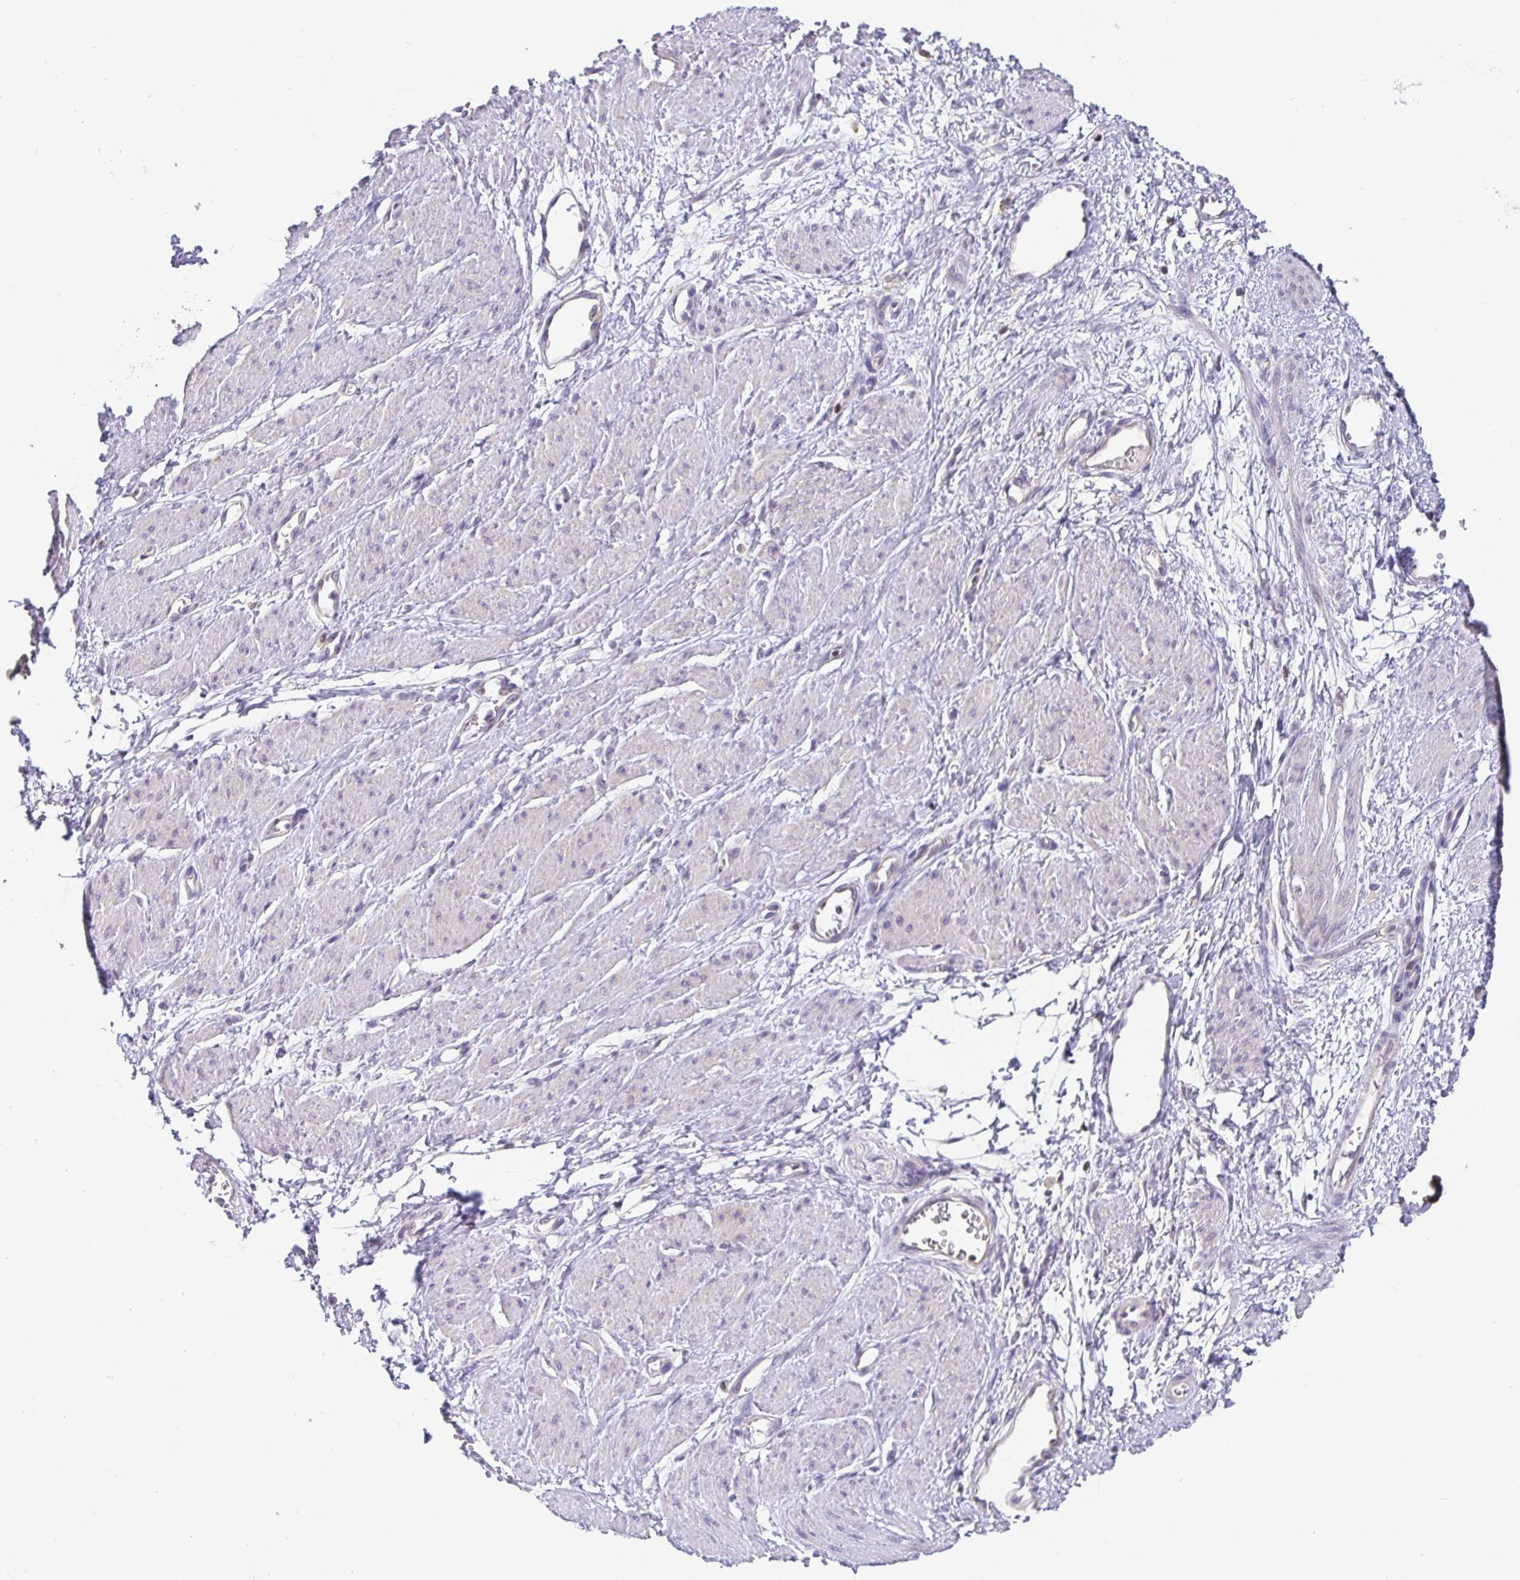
{"staining": {"intensity": "negative", "quantity": "none", "location": "none"}, "tissue": "smooth muscle", "cell_type": "Smooth muscle cells", "image_type": "normal", "snomed": [{"axis": "morphology", "description": "Normal tissue, NOS"}, {"axis": "topography", "description": "Smooth muscle"}, {"axis": "topography", "description": "Uterus"}], "caption": "This is an immunohistochemistry (IHC) histopathology image of unremarkable smooth muscle. There is no expression in smooth muscle cells.", "gene": "SATB1", "patient": {"sex": "female", "age": 39}}